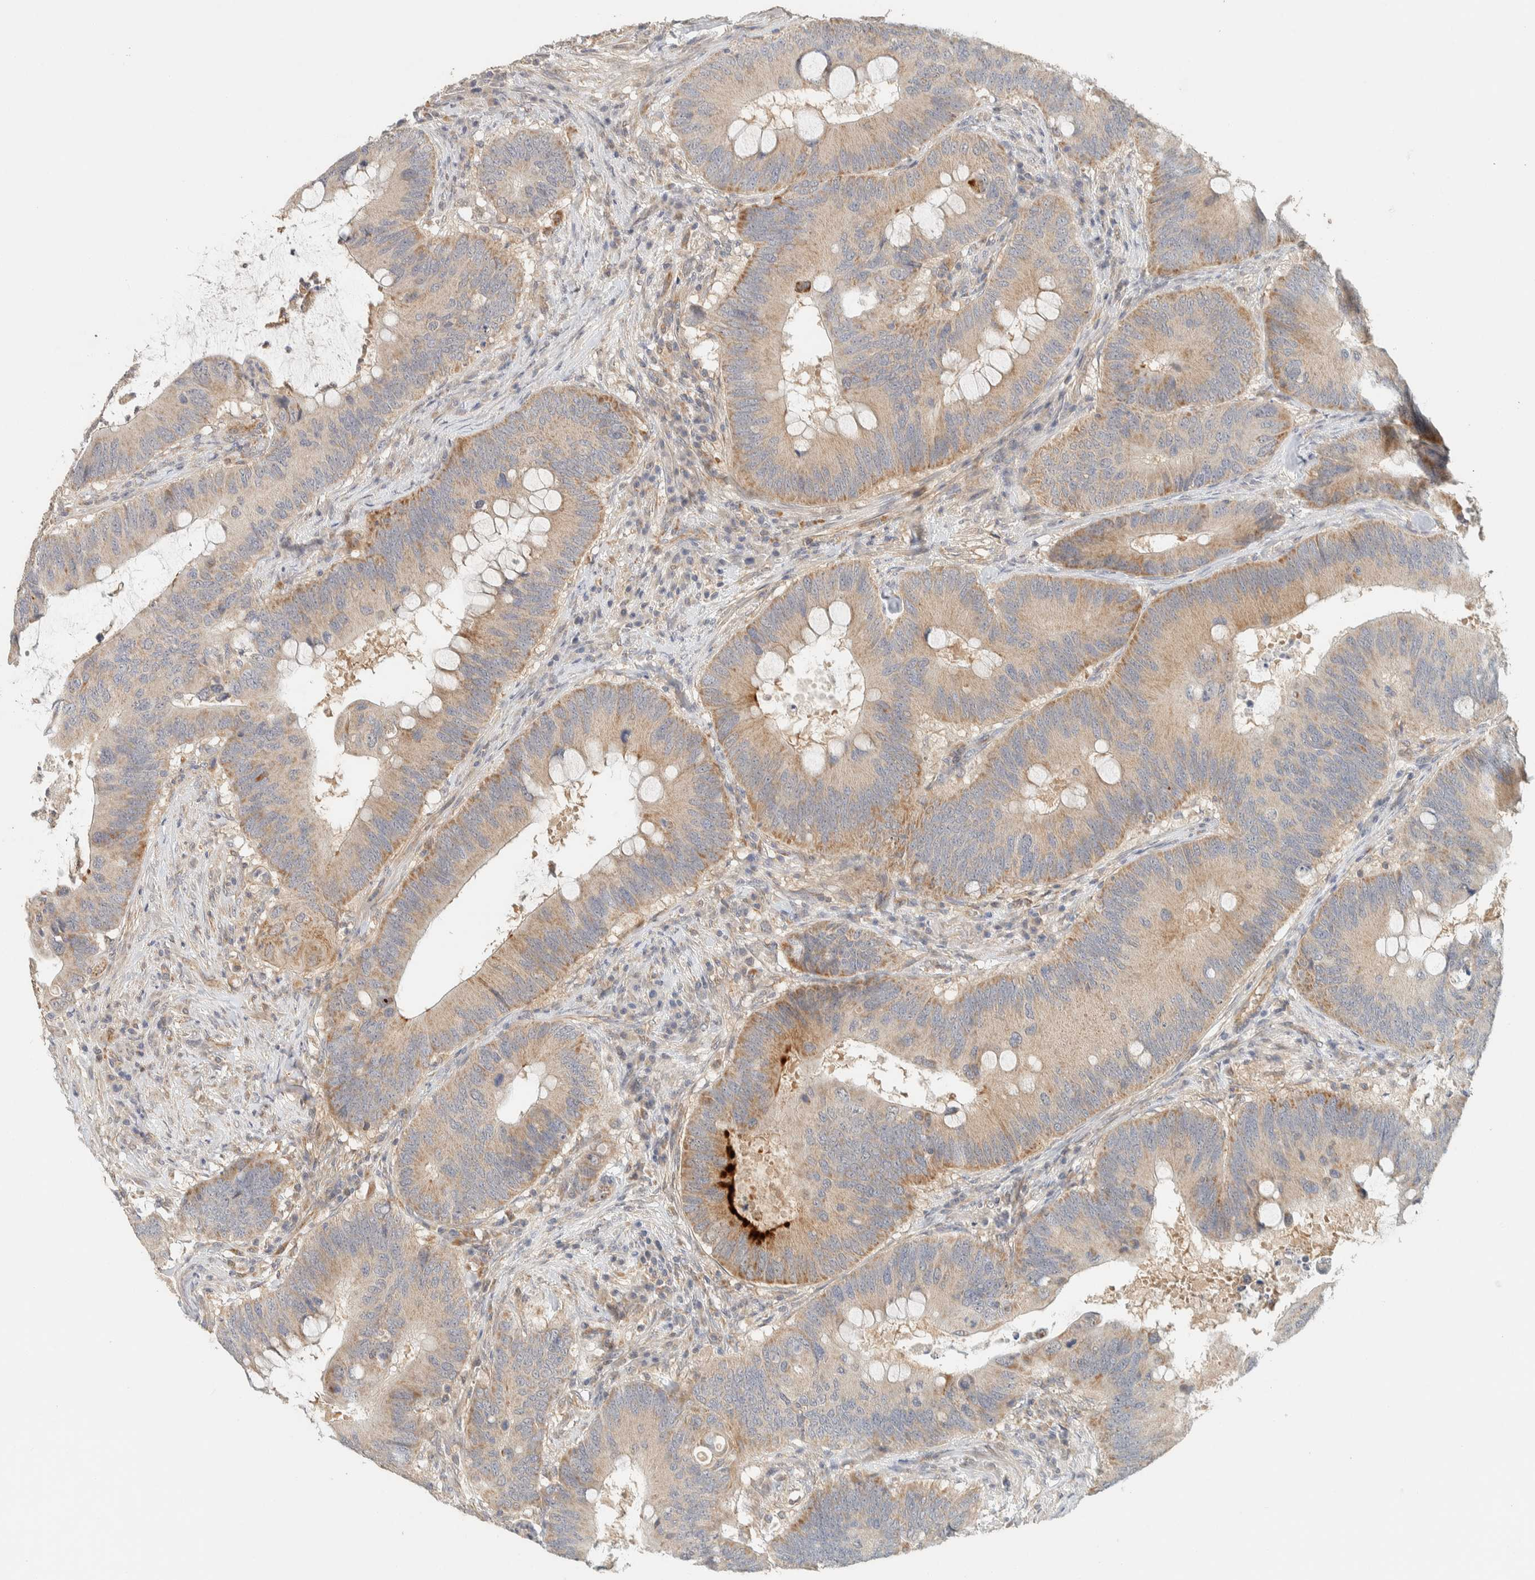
{"staining": {"intensity": "moderate", "quantity": ">75%", "location": "cytoplasmic/membranous"}, "tissue": "colorectal cancer", "cell_type": "Tumor cells", "image_type": "cancer", "snomed": [{"axis": "morphology", "description": "Adenocarcinoma, NOS"}, {"axis": "topography", "description": "Colon"}], "caption": "Immunohistochemistry of human colorectal cancer (adenocarcinoma) reveals medium levels of moderate cytoplasmic/membranous staining in about >75% of tumor cells.", "gene": "PDE7B", "patient": {"sex": "male", "age": 71}}